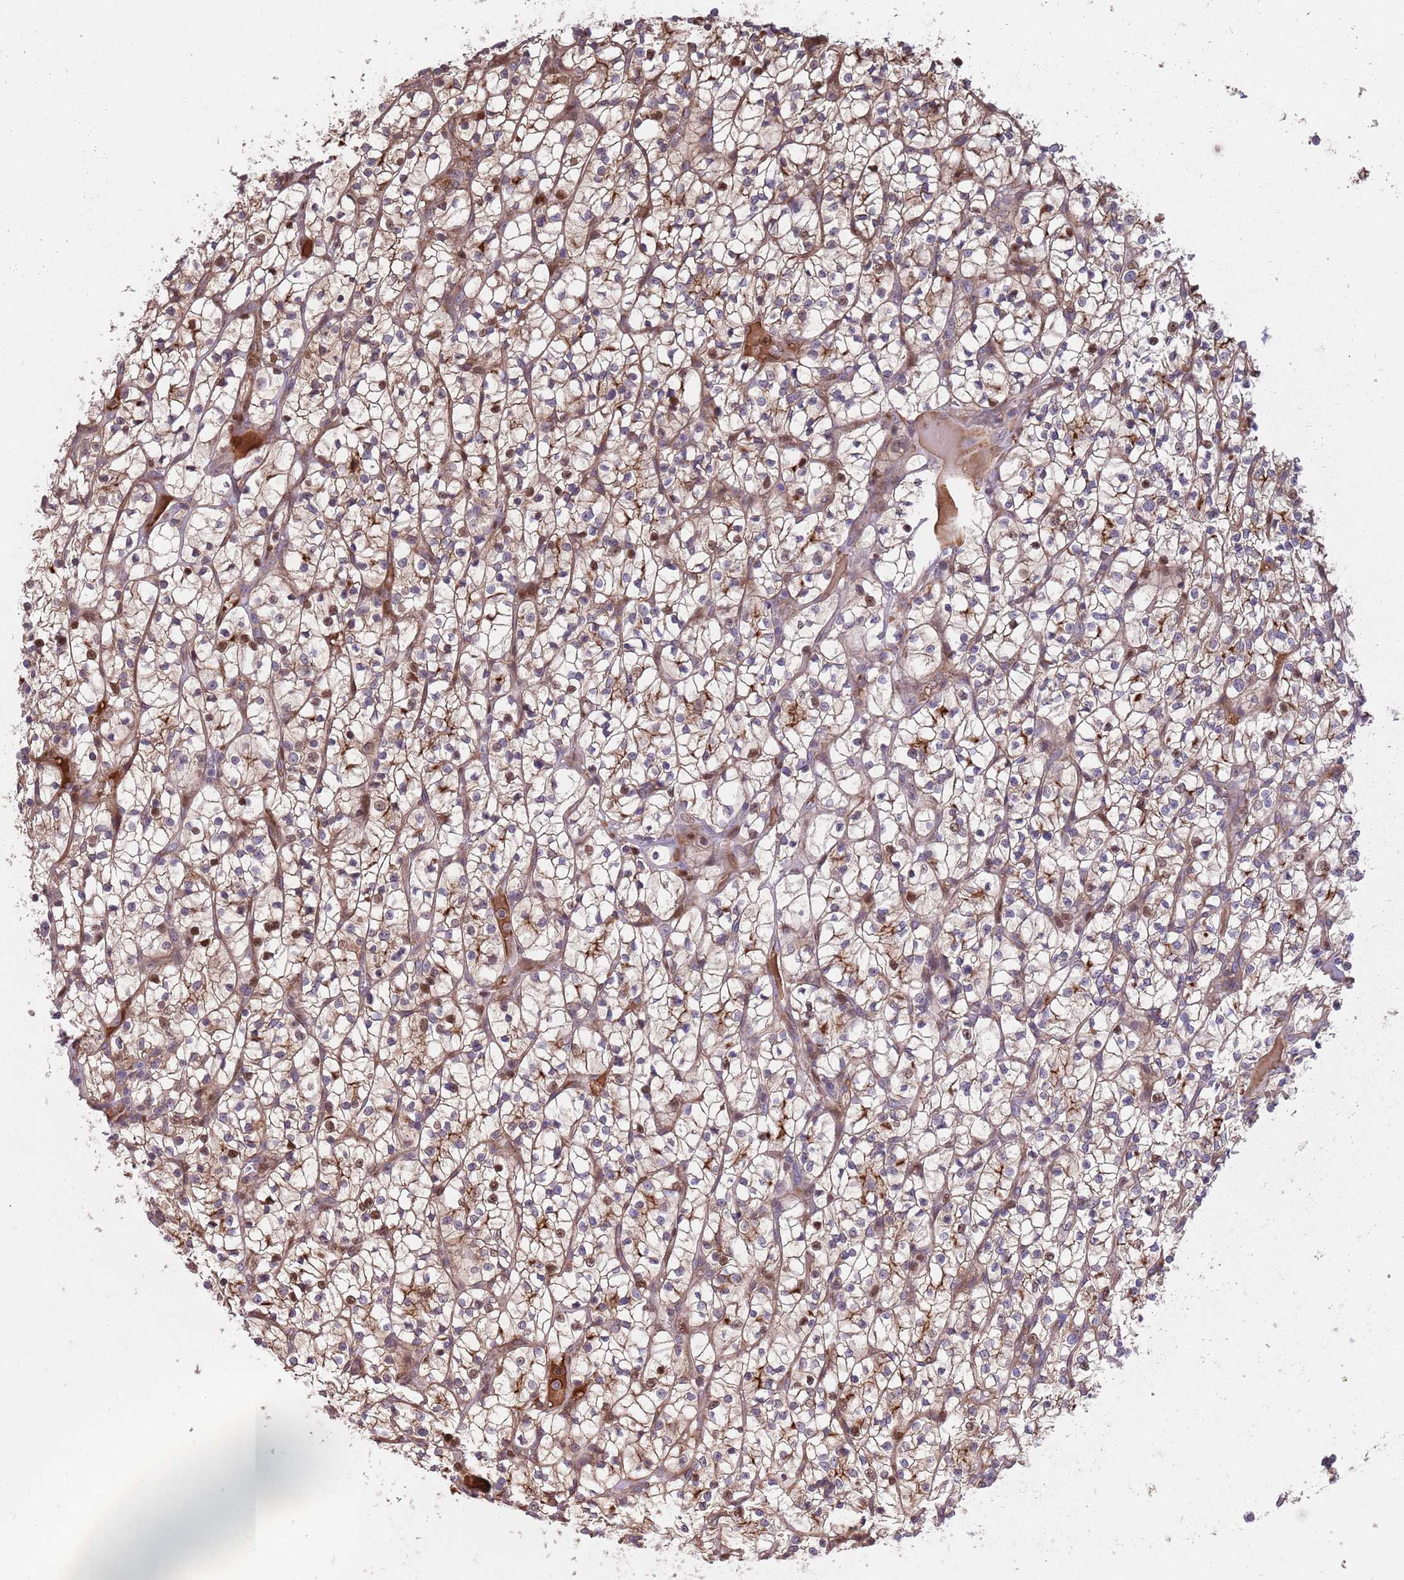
{"staining": {"intensity": "strong", "quantity": "25%-75%", "location": "cytoplasmic/membranous,nuclear"}, "tissue": "renal cancer", "cell_type": "Tumor cells", "image_type": "cancer", "snomed": [{"axis": "morphology", "description": "Adenocarcinoma, NOS"}, {"axis": "topography", "description": "Kidney"}], "caption": "An immunohistochemistry micrograph of tumor tissue is shown. Protein staining in brown labels strong cytoplasmic/membranous and nuclear positivity in renal cancer (adenocarcinoma) within tumor cells.", "gene": "SYNDIG1L", "patient": {"sex": "female", "age": 64}}